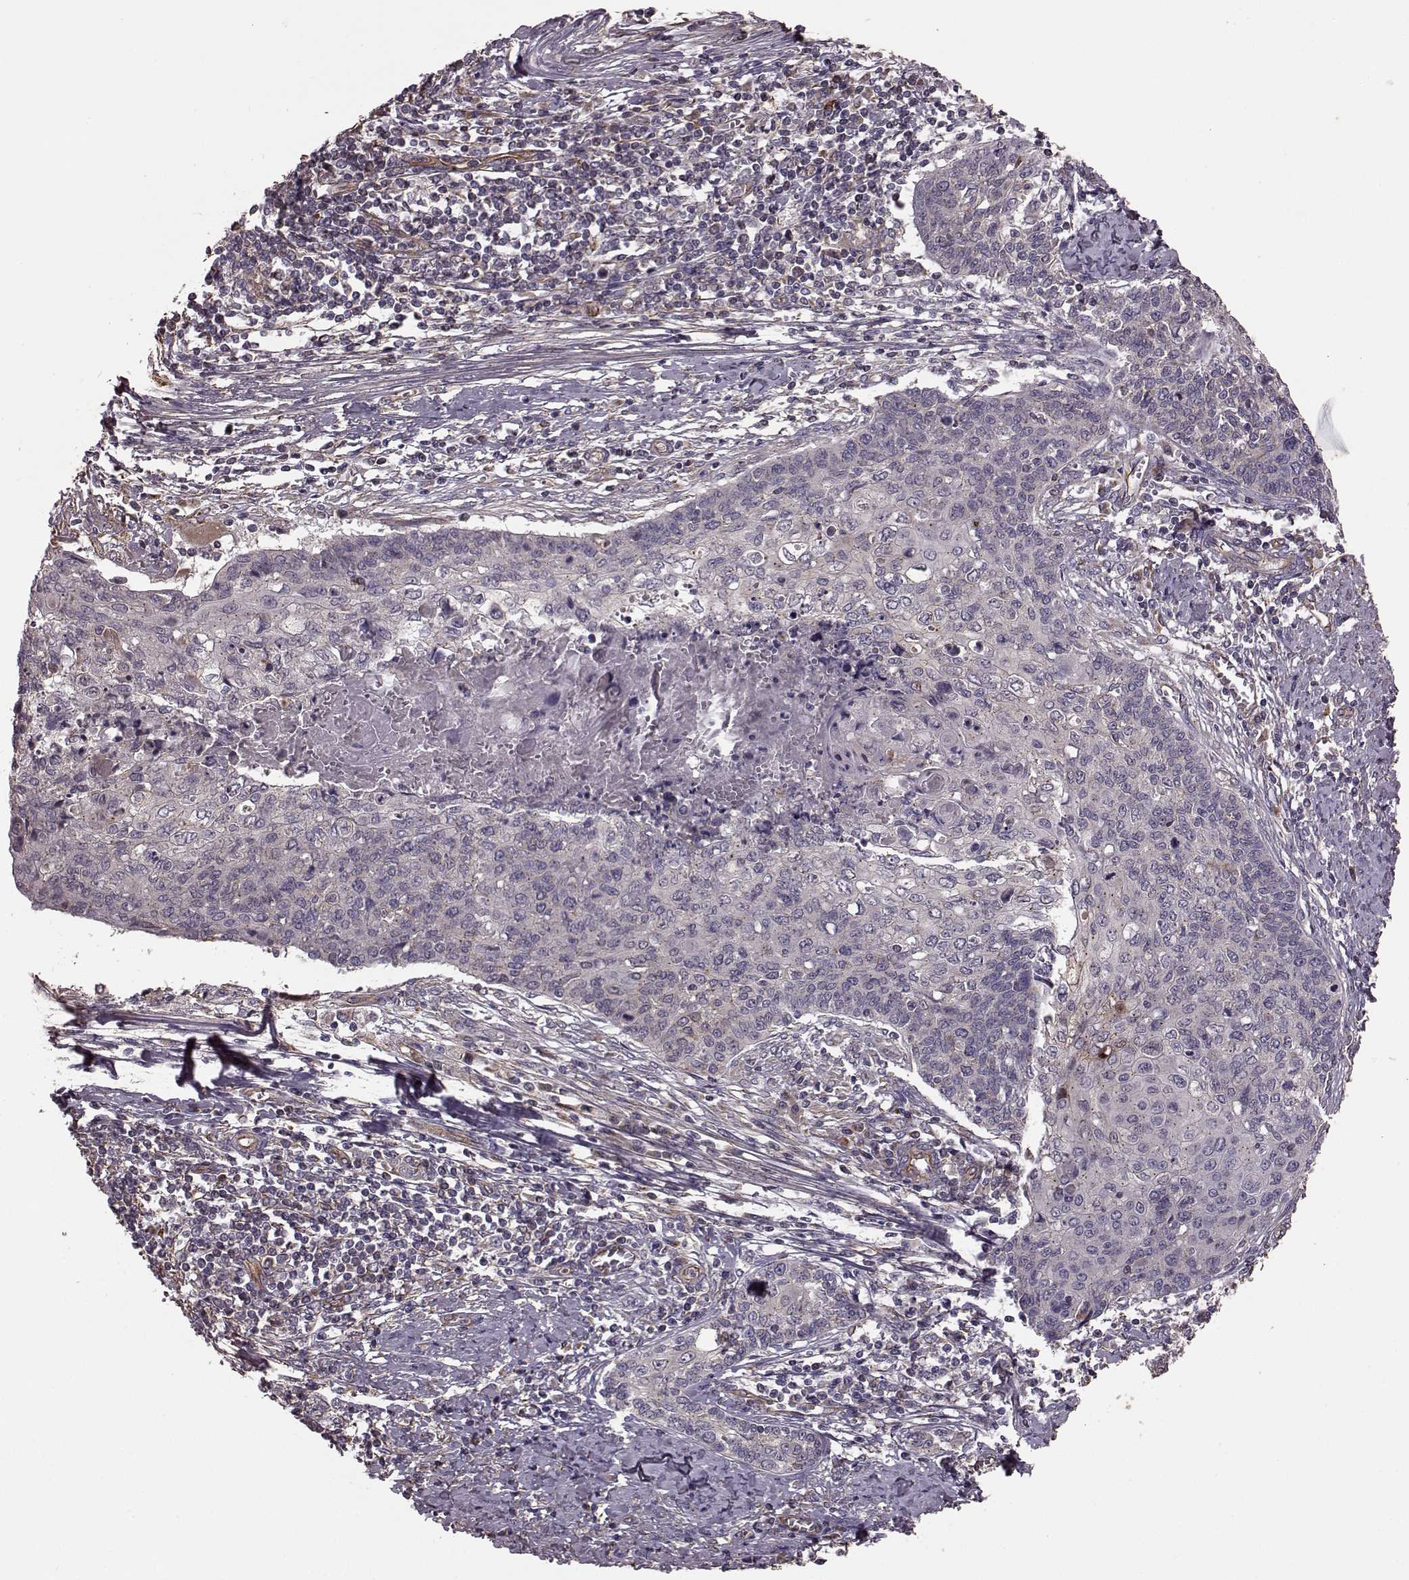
{"staining": {"intensity": "weak", "quantity": "<25%", "location": "cytoplasmic/membranous"}, "tissue": "cervical cancer", "cell_type": "Tumor cells", "image_type": "cancer", "snomed": [{"axis": "morphology", "description": "Squamous cell carcinoma, NOS"}, {"axis": "topography", "description": "Cervix"}], "caption": "Protein analysis of cervical cancer (squamous cell carcinoma) exhibits no significant expression in tumor cells.", "gene": "NTF3", "patient": {"sex": "female", "age": 39}}